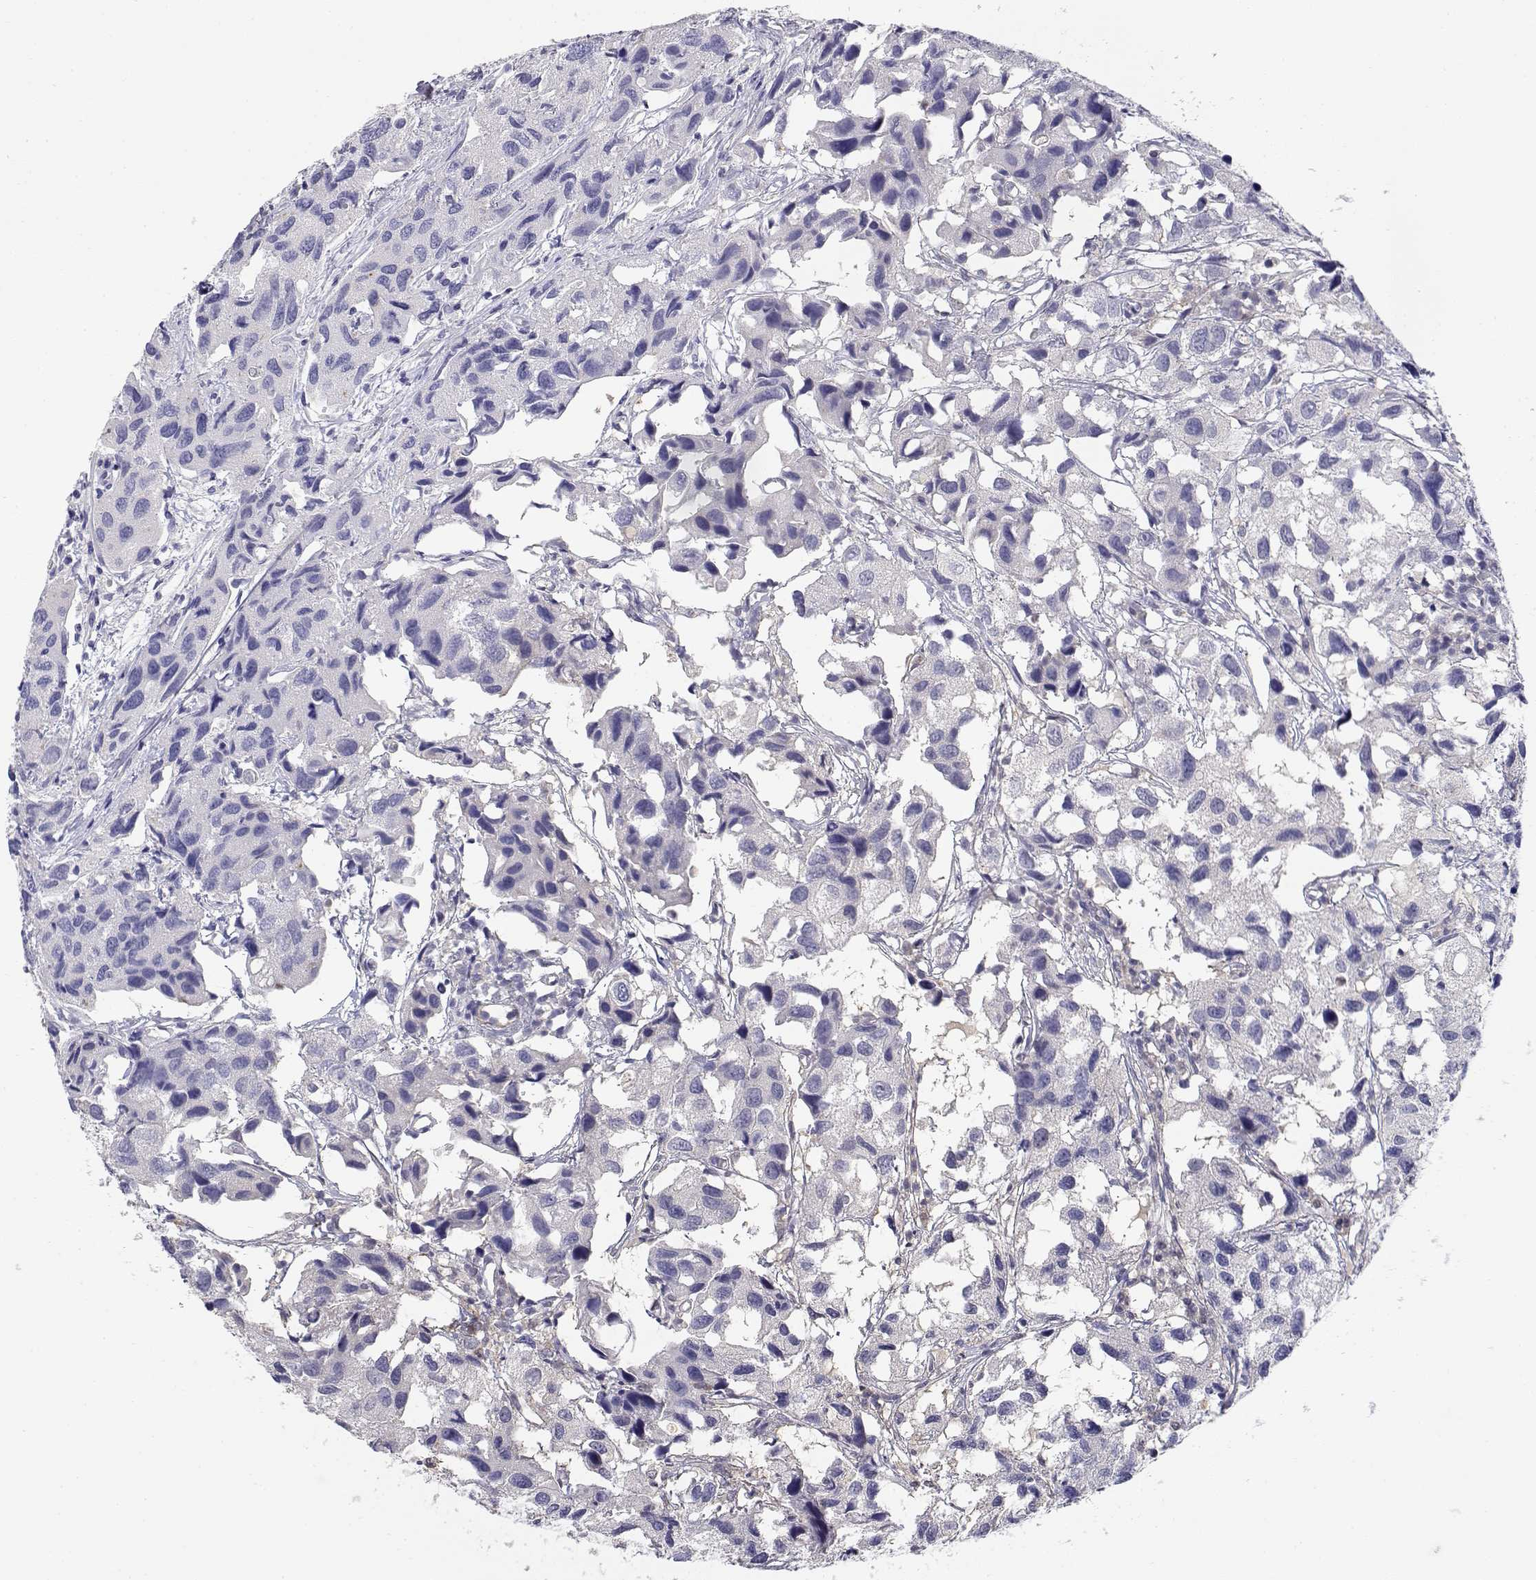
{"staining": {"intensity": "negative", "quantity": "none", "location": "none"}, "tissue": "urothelial cancer", "cell_type": "Tumor cells", "image_type": "cancer", "snomed": [{"axis": "morphology", "description": "Urothelial carcinoma, High grade"}, {"axis": "topography", "description": "Urinary bladder"}], "caption": "Protein analysis of high-grade urothelial carcinoma demonstrates no significant expression in tumor cells. (DAB (3,3'-diaminobenzidine) immunohistochemistry with hematoxylin counter stain).", "gene": "ADA", "patient": {"sex": "male", "age": 79}}